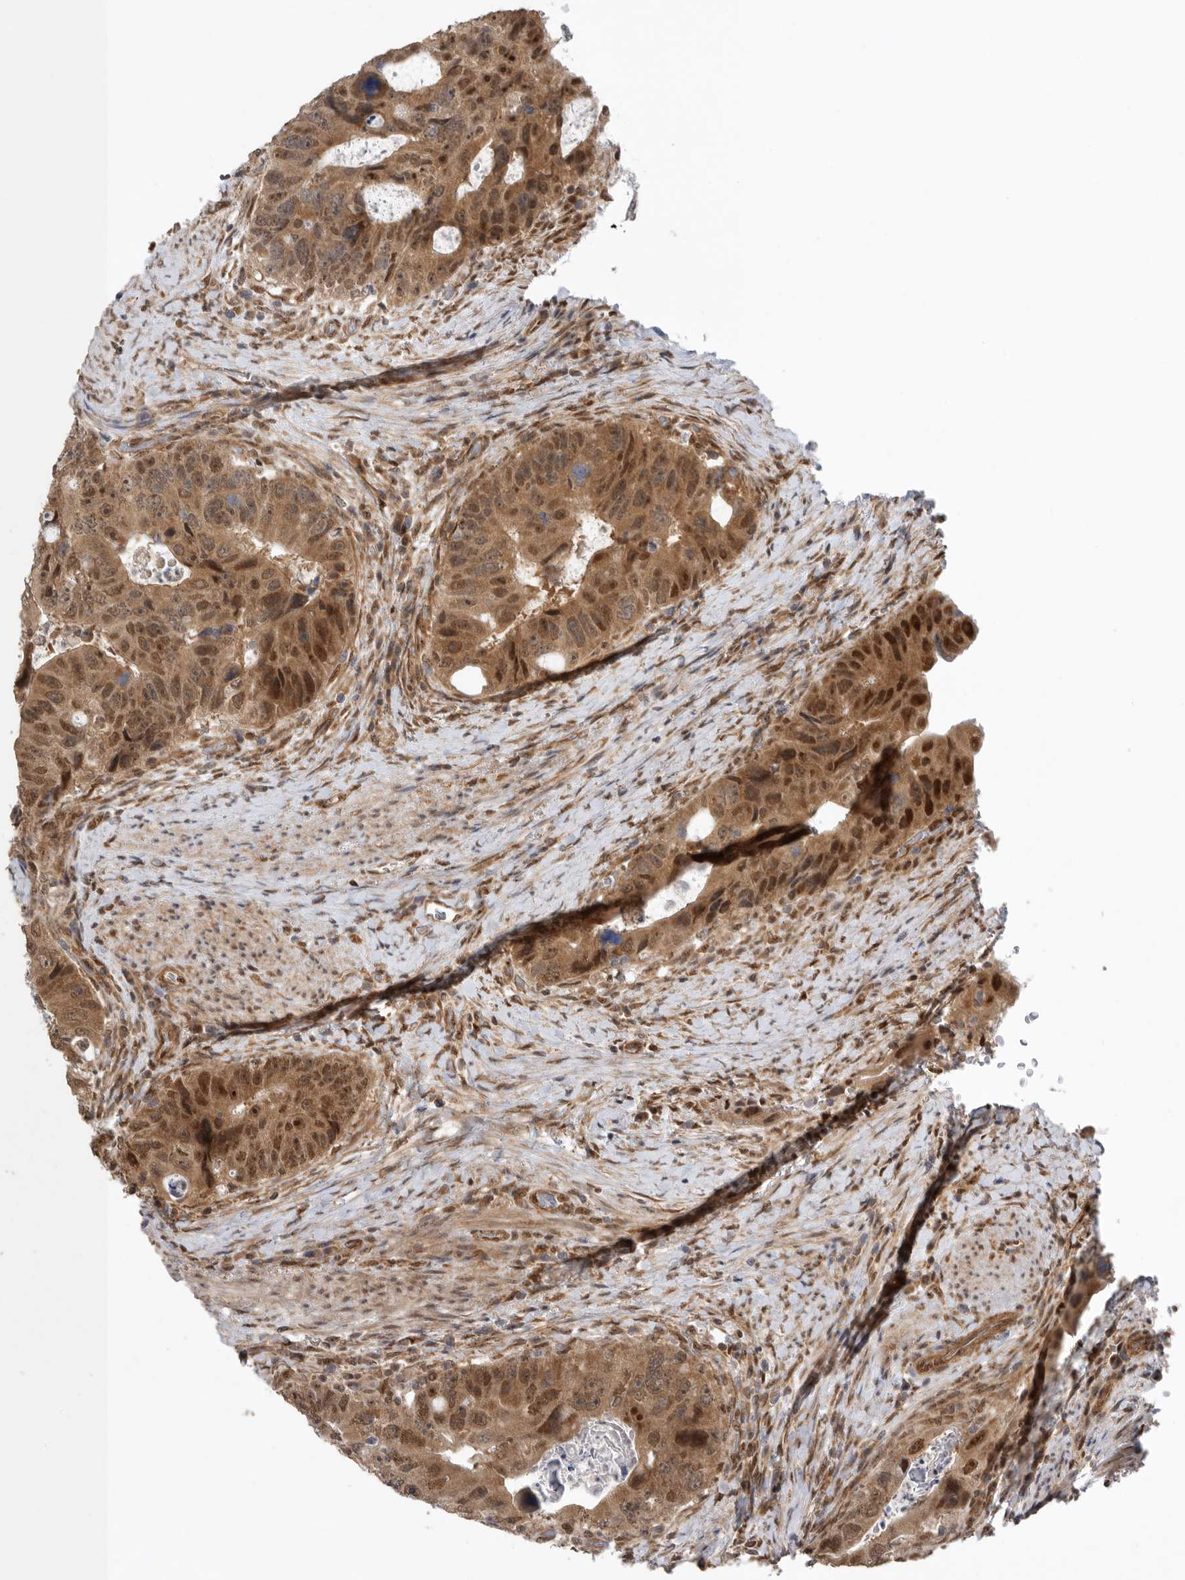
{"staining": {"intensity": "moderate", "quantity": ">75%", "location": "cytoplasmic/membranous,nuclear"}, "tissue": "colorectal cancer", "cell_type": "Tumor cells", "image_type": "cancer", "snomed": [{"axis": "morphology", "description": "Adenocarcinoma, NOS"}, {"axis": "topography", "description": "Rectum"}], "caption": "High-magnification brightfield microscopy of adenocarcinoma (colorectal) stained with DAB (3,3'-diaminobenzidine) (brown) and counterstained with hematoxylin (blue). tumor cells exhibit moderate cytoplasmic/membranous and nuclear expression is seen in about>75% of cells. Ihc stains the protein of interest in brown and the nuclei are stained blue.", "gene": "VPS50", "patient": {"sex": "male", "age": 59}}